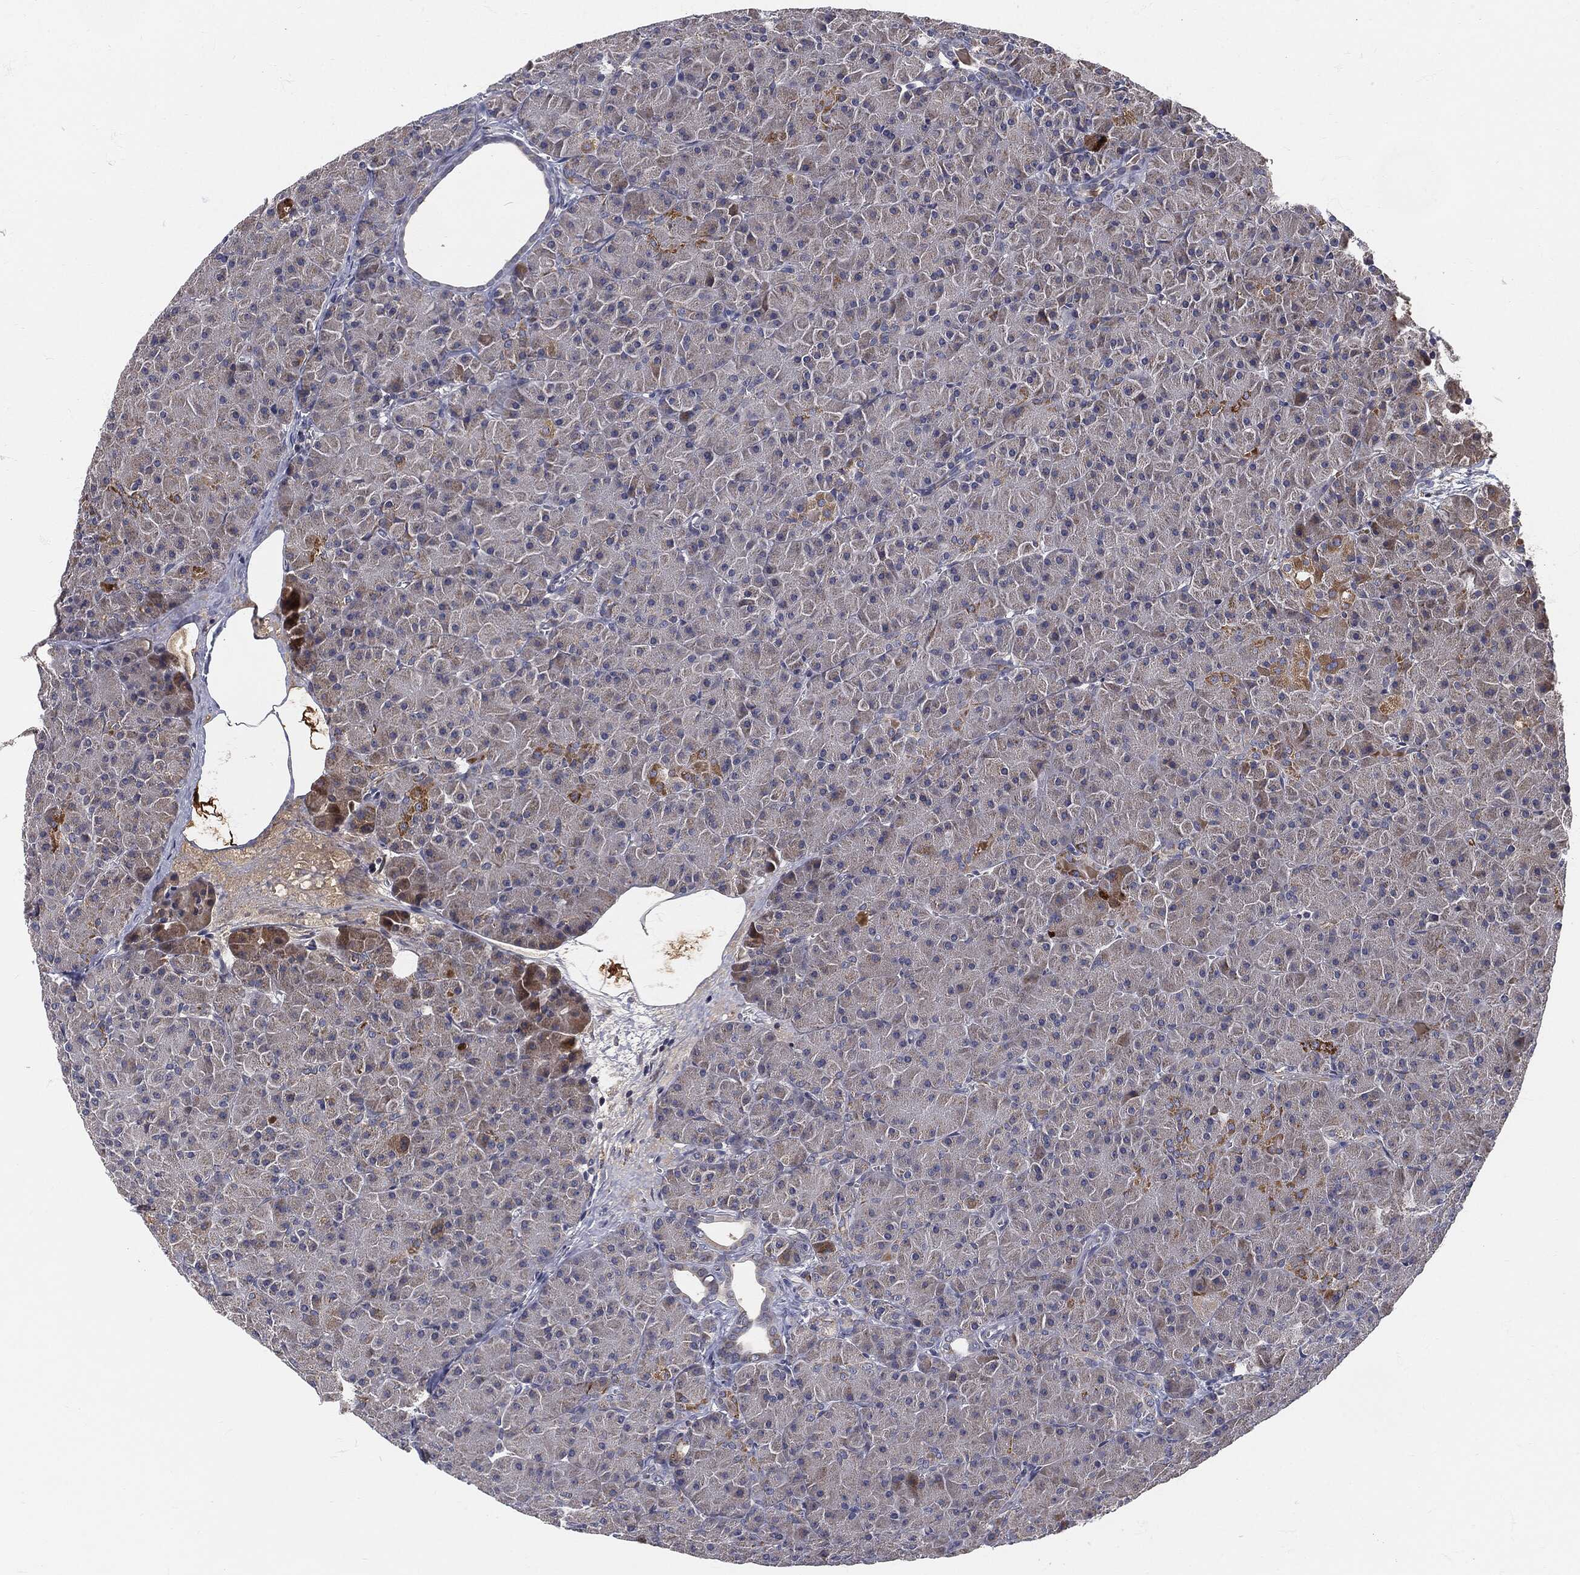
{"staining": {"intensity": "strong", "quantity": "<25%", "location": "cytoplasmic/membranous"}, "tissue": "pancreas", "cell_type": "Exocrine glandular cells", "image_type": "normal", "snomed": [{"axis": "morphology", "description": "Normal tissue, NOS"}, {"axis": "topography", "description": "Pancreas"}], "caption": "Brown immunohistochemical staining in normal human pancreas displays strong cytoplasmic/membranous staining in approximately <25% of exocrine glandular cells. The protein of interest is stained brown, and the nuclei are stained in blue (DAB (3,3'-diaminobenzidine) IHC with brightfield microscopy, high magnification).", "gene": "SIGLEC9", "patient": {"sex": "male", "age": 61}}